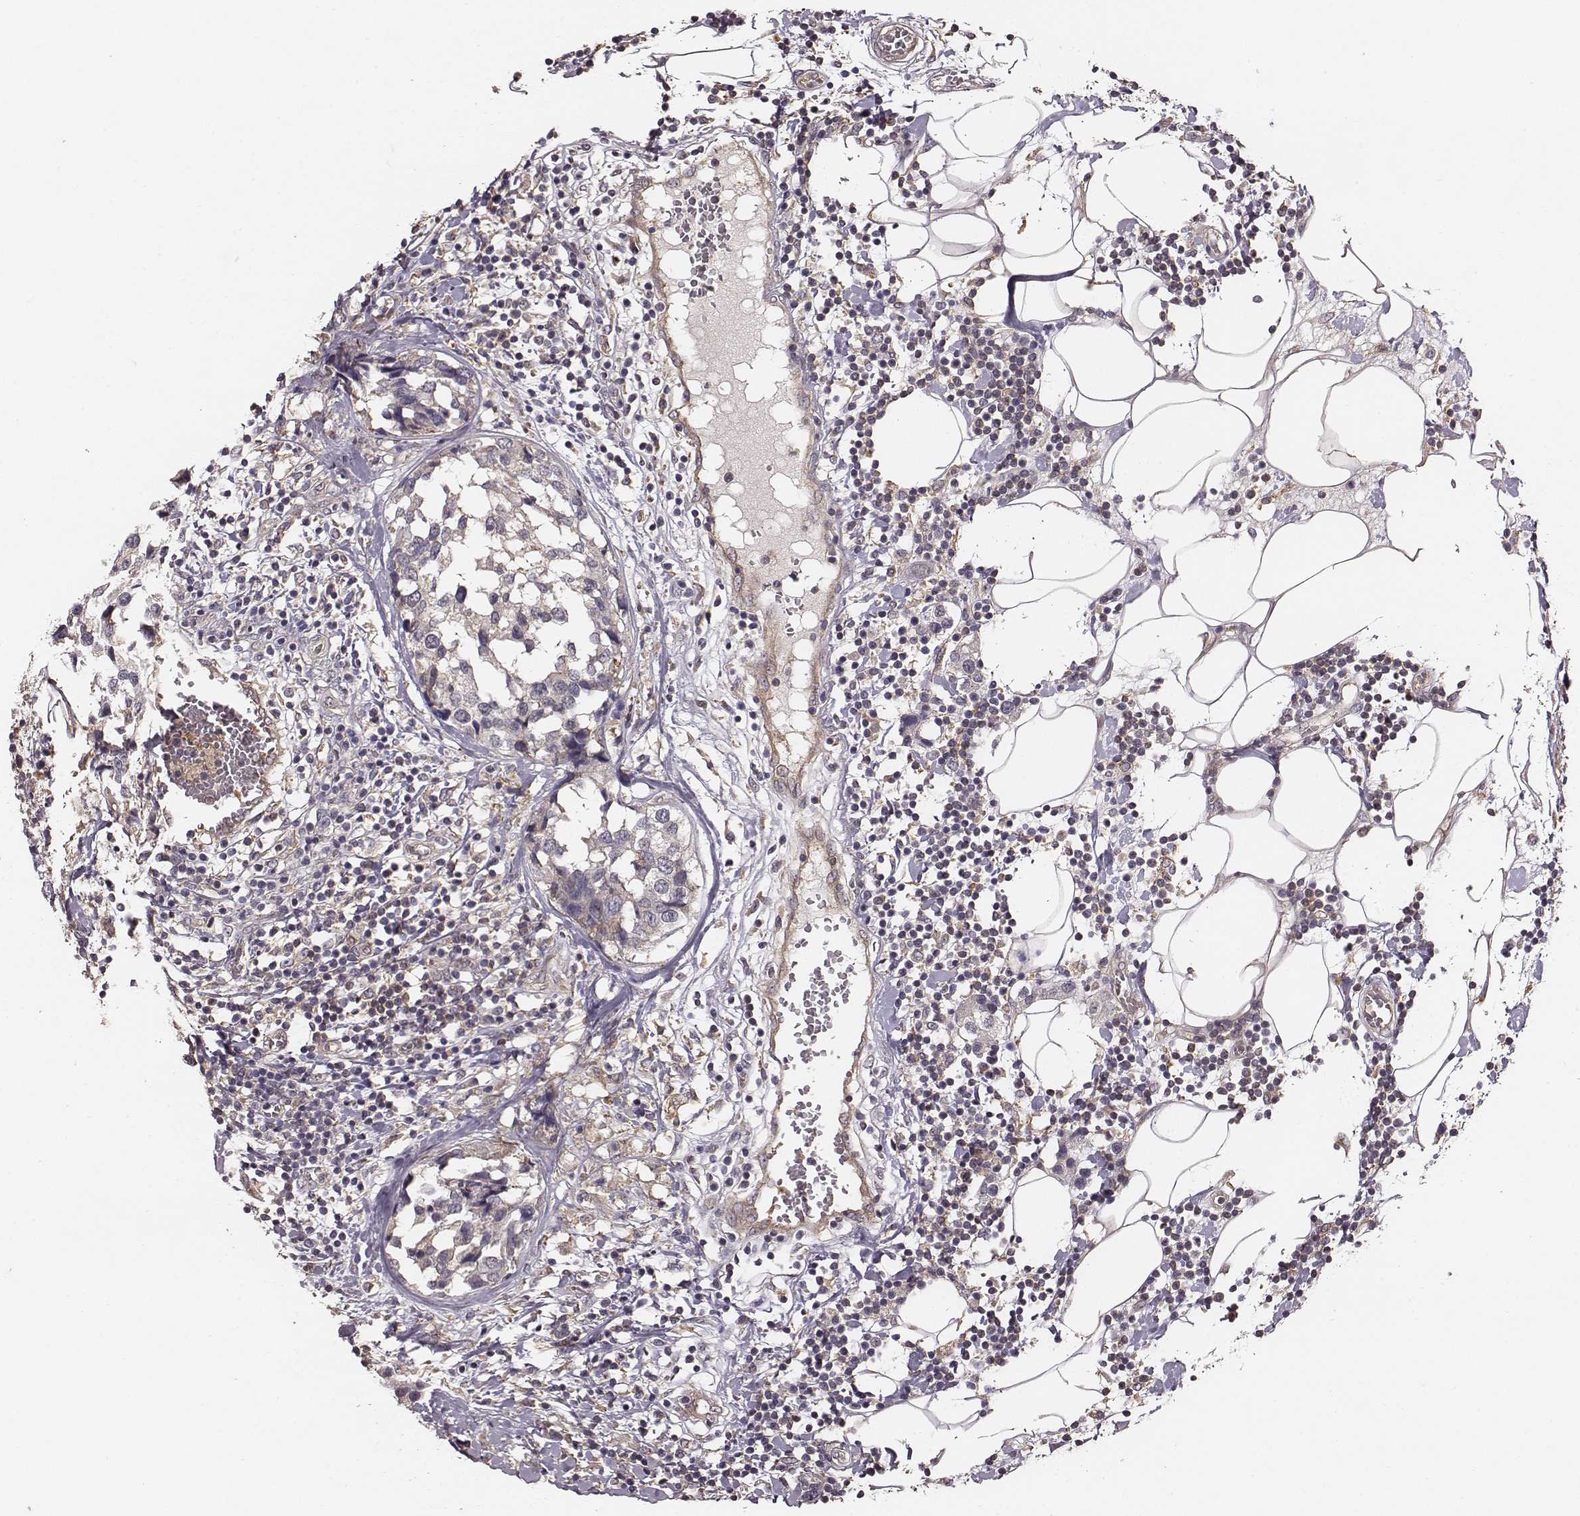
{"staining": {"intensity": "negative", "quantity": "none", "location": "none"}, "tissue": "breast cancer", "cell_type": "Tumor cells", "image_type": "cancer", "snomed": [{"axis": "morphology", "description": "Lobular carcinoma"}, {"axis": "topography", "description": "Breast"}], "caption": "Immunohistochemical staining of lobular carcinoma (breast) displays no significant staining in tumor cells.", "gene": "VPS26A", "patient": {"sex": "female", "age": 59}}